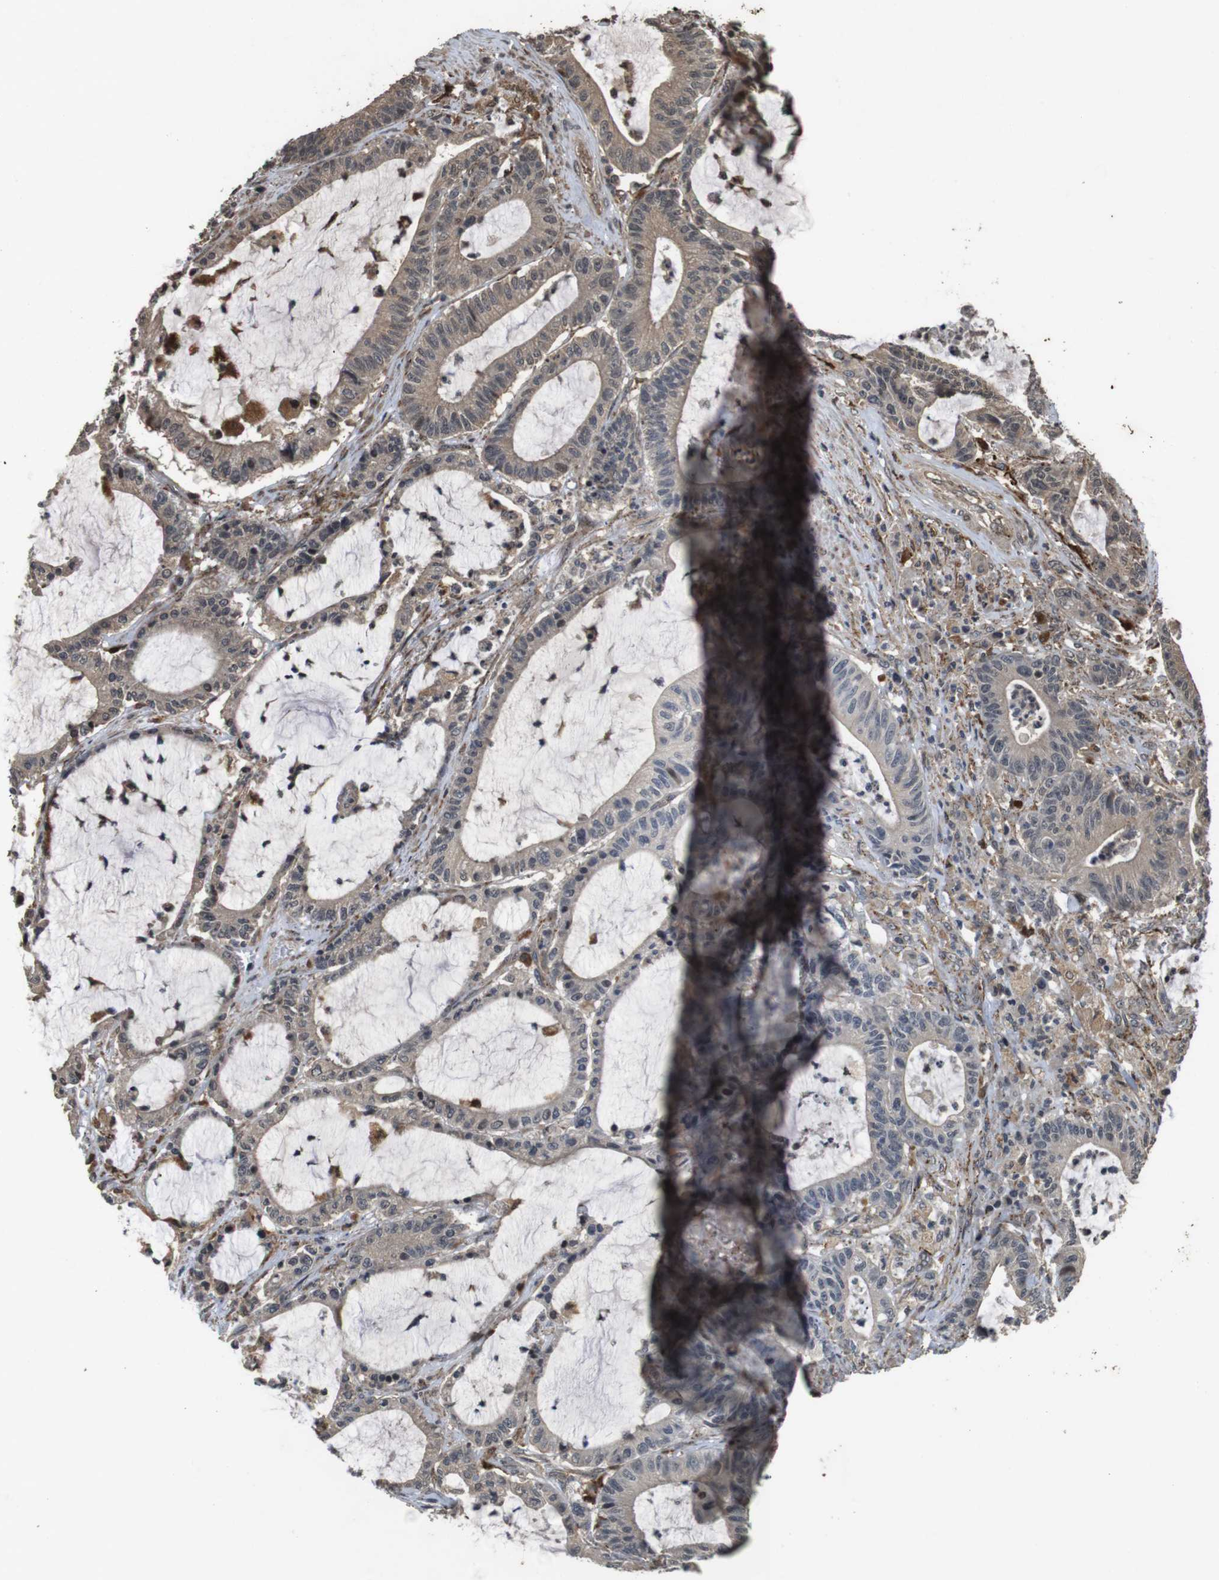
{"staining": {"intensity": "weak", "quantity": ">75%", "location": "cytoplasmic/membranous"}, "tissue": "colorectal cancer", "cell_type": "Tumor cells", "image_type": "cancer", "snomed": [{"axis": "morphology", "description": "Adenocarcinoma, NOS"}, {"axis": "topography", "description": "Colon"}], "caption": "Protein staining of colorectal cancer (adenocarcinoma) tissue demonstrates weak cytoplasmic/membranous positivity in approximately >75% of tumor cells.", "gene": "FZD10", "patient": {"sex": "female", "age": 84}}